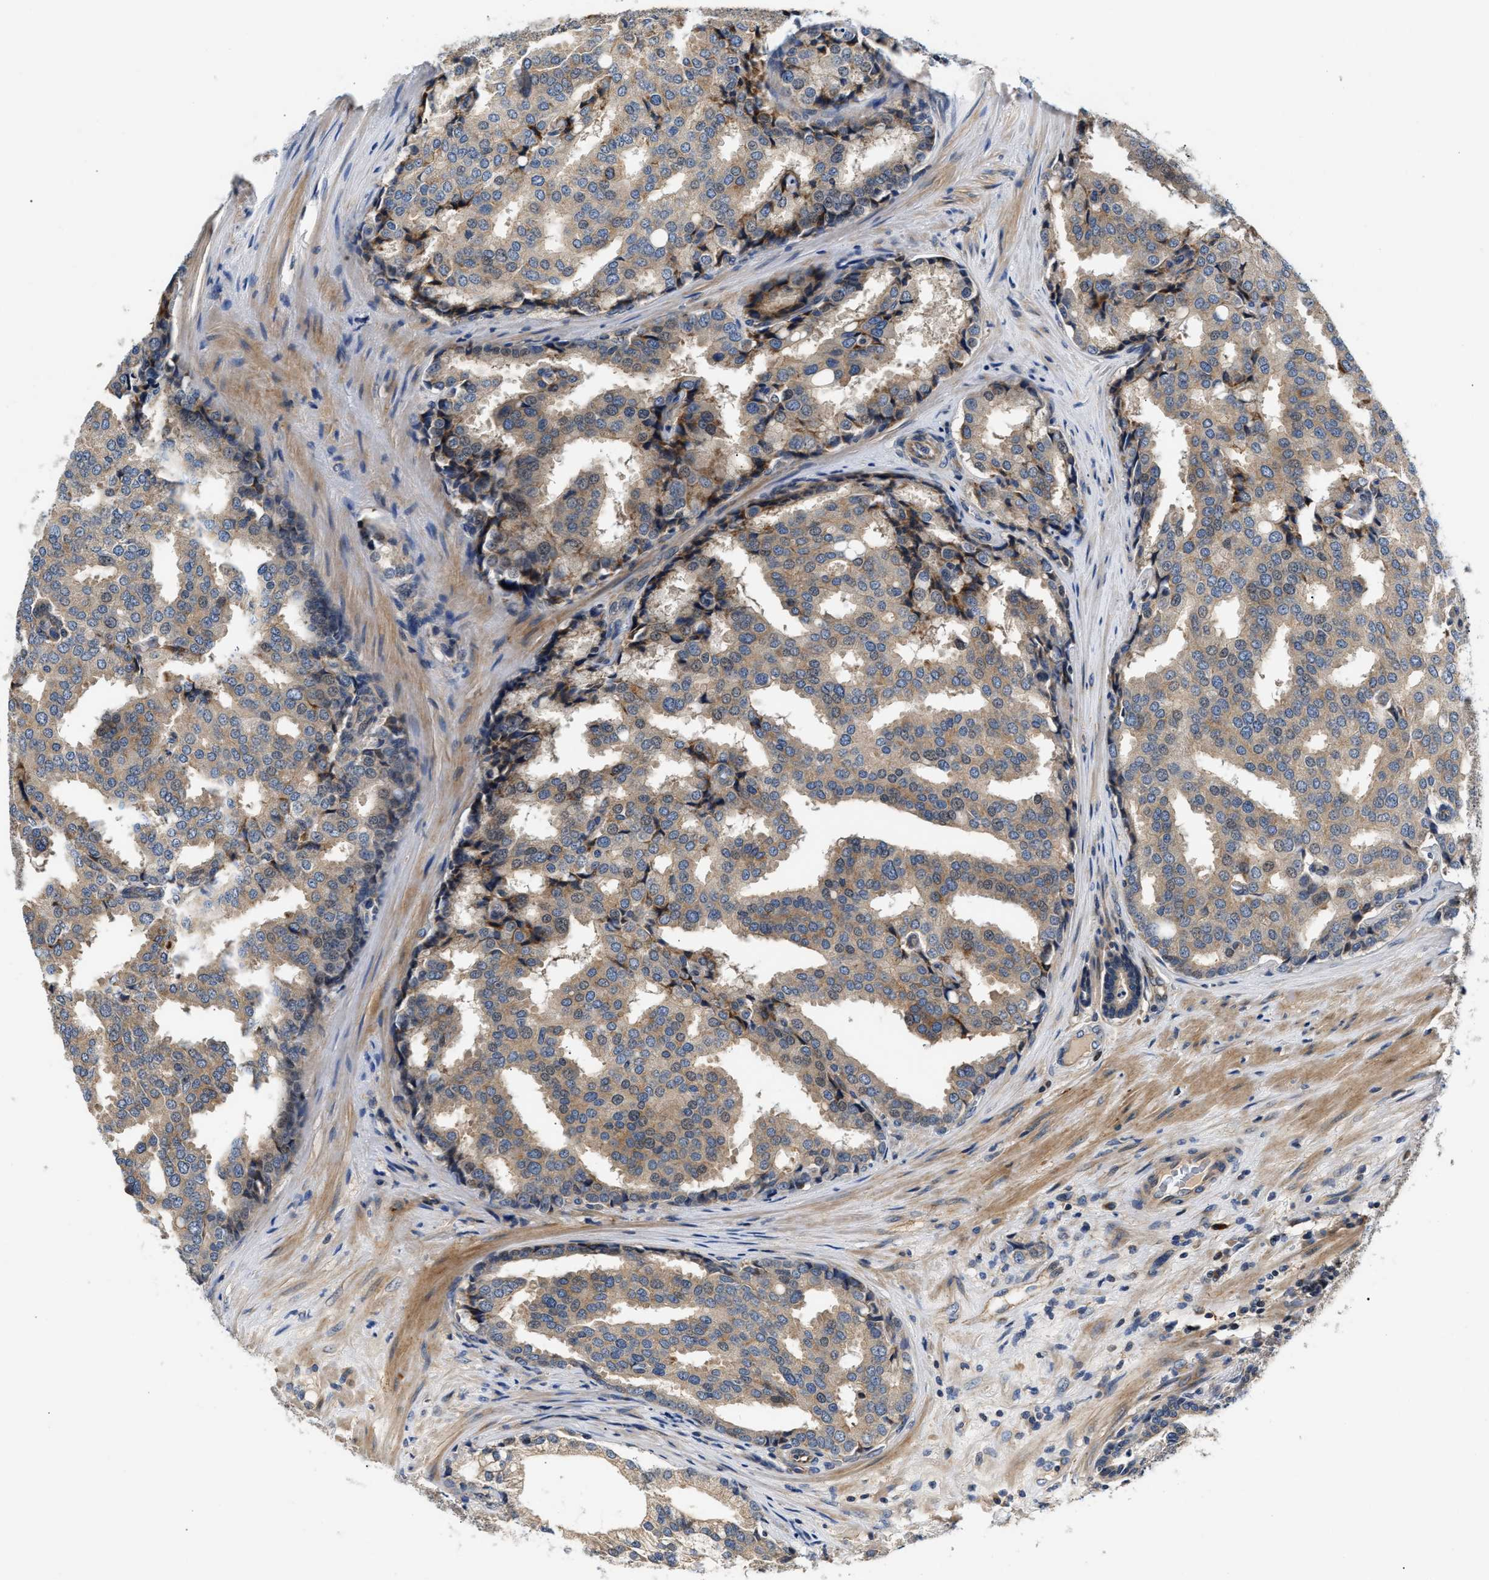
{"staining": {"intensity": "moderate", "quantity": ">75%", "location": "cytoplasmic/membranous"}, "tissue": "prostate cancer", "cell_type": "Tumor cells", "image_type": "cancer", "snomed": [{"axis": "morphology", "description": "Adenocarcinoma, High grade"}, {"axis": "topography", "description": "Prostate"}], "caption": "Prostate cancer stained for a protein (brown) reveals moderate cytoplasmic/membranous positive positivity in about >75% of tumor cells.", "gene": "TEX2", "patient": {"sex": "male", "age": 50}}